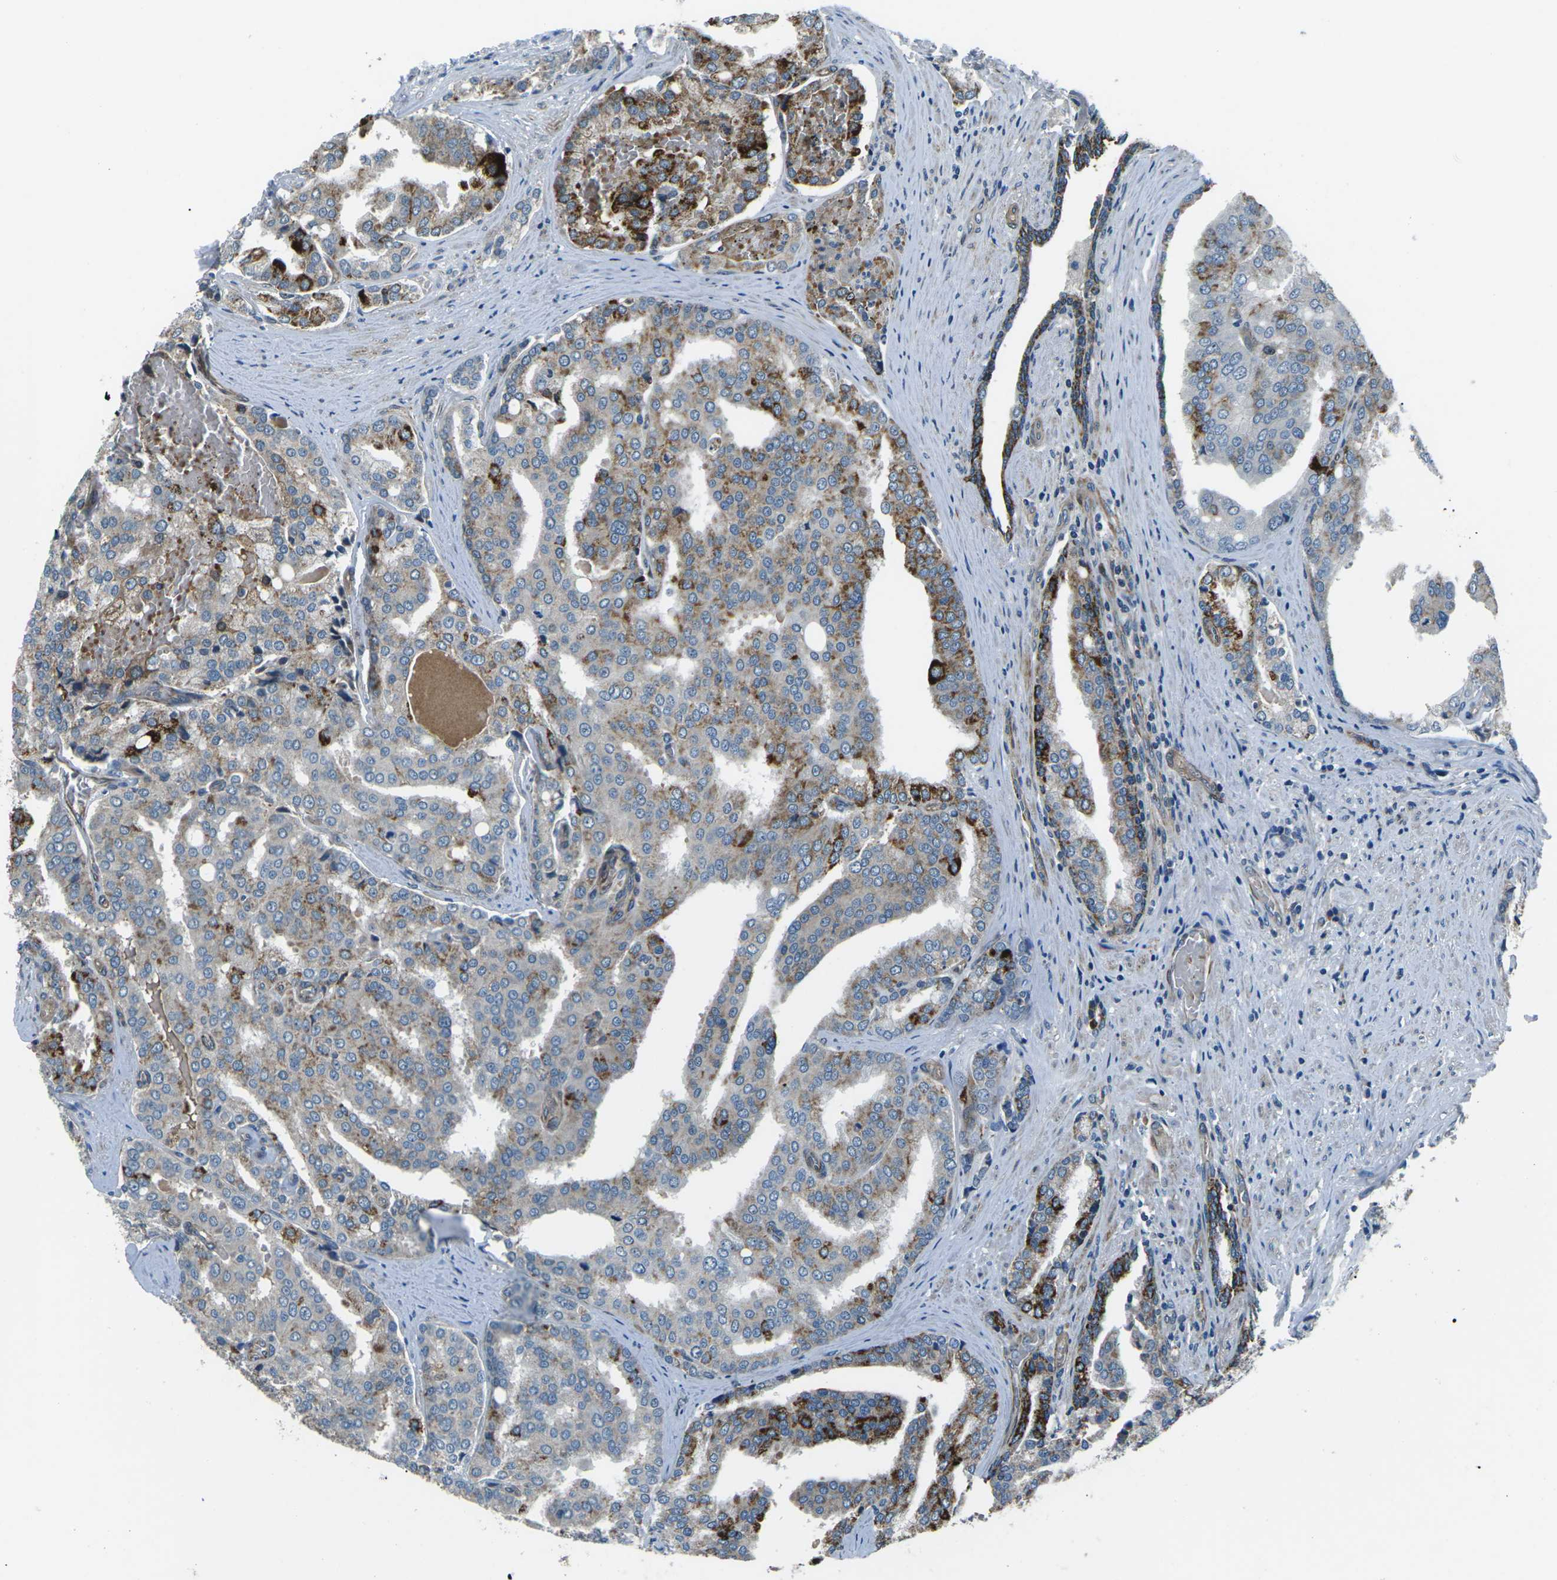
{"staining": {"intensity": "strong", "quantity": "<25%", "location": "cytoplasmic/membranous"}, "tissue": "prostate cancer", "cell_type": "Tumor cells", "image_type": "cancer", "snomed": [{"axis": "morphology", "description": "Adenocarcinoma, High grade"}, {"axis": "topography", "description": "Prostate"}], "caption": "Immunohistochemistry micrograph of prostate high-grade adenocarcinoma stained for a protein (brown), which shows medium levels of strong cytoplasmic/membranous staining in approximately <25% of tumor cells.", "gene": "AFAP1", "patient": {"sex": "male", "age": 50}}